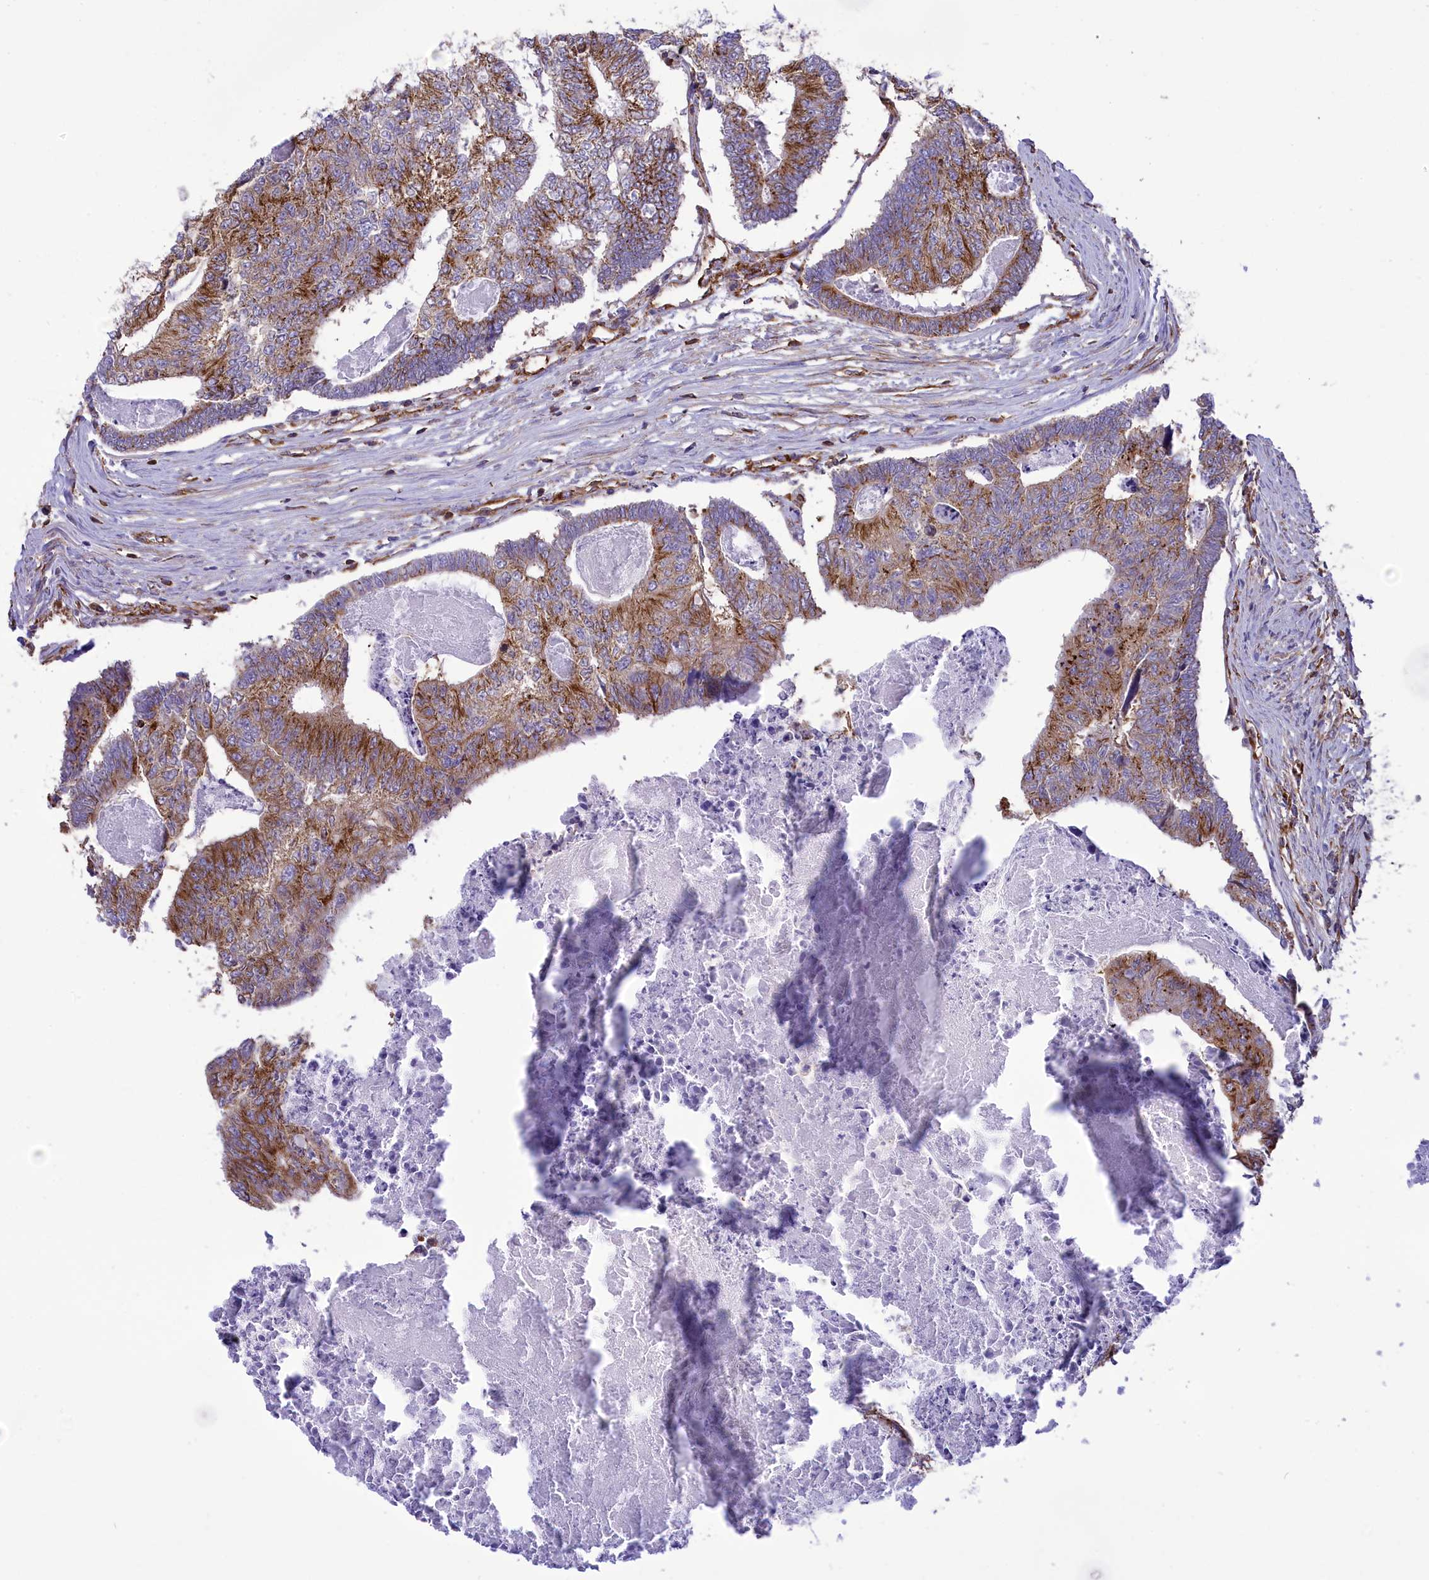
{"staining": {"intensity": "moderate", "quantity": ">75%", "location": "cytoplasmic/membranous"}, "tissue": "colorectal cancer", "cell_type": "Tumor cells", "image_type": "cancer", "snomed": [{"axis": "morphology", "description": "Adenocarcinoma, NOS"}, {"axis": "topography", "description": "Colon"}], "caption": "DAB immunohistochemical staining of colorectal adenocarcinoma displays moderate cytoplasmic/membranous protein expression in about >75% of tumor cells.", "gene": "SEPTIN9", "patient": {"sex": "female", "age": 67}}